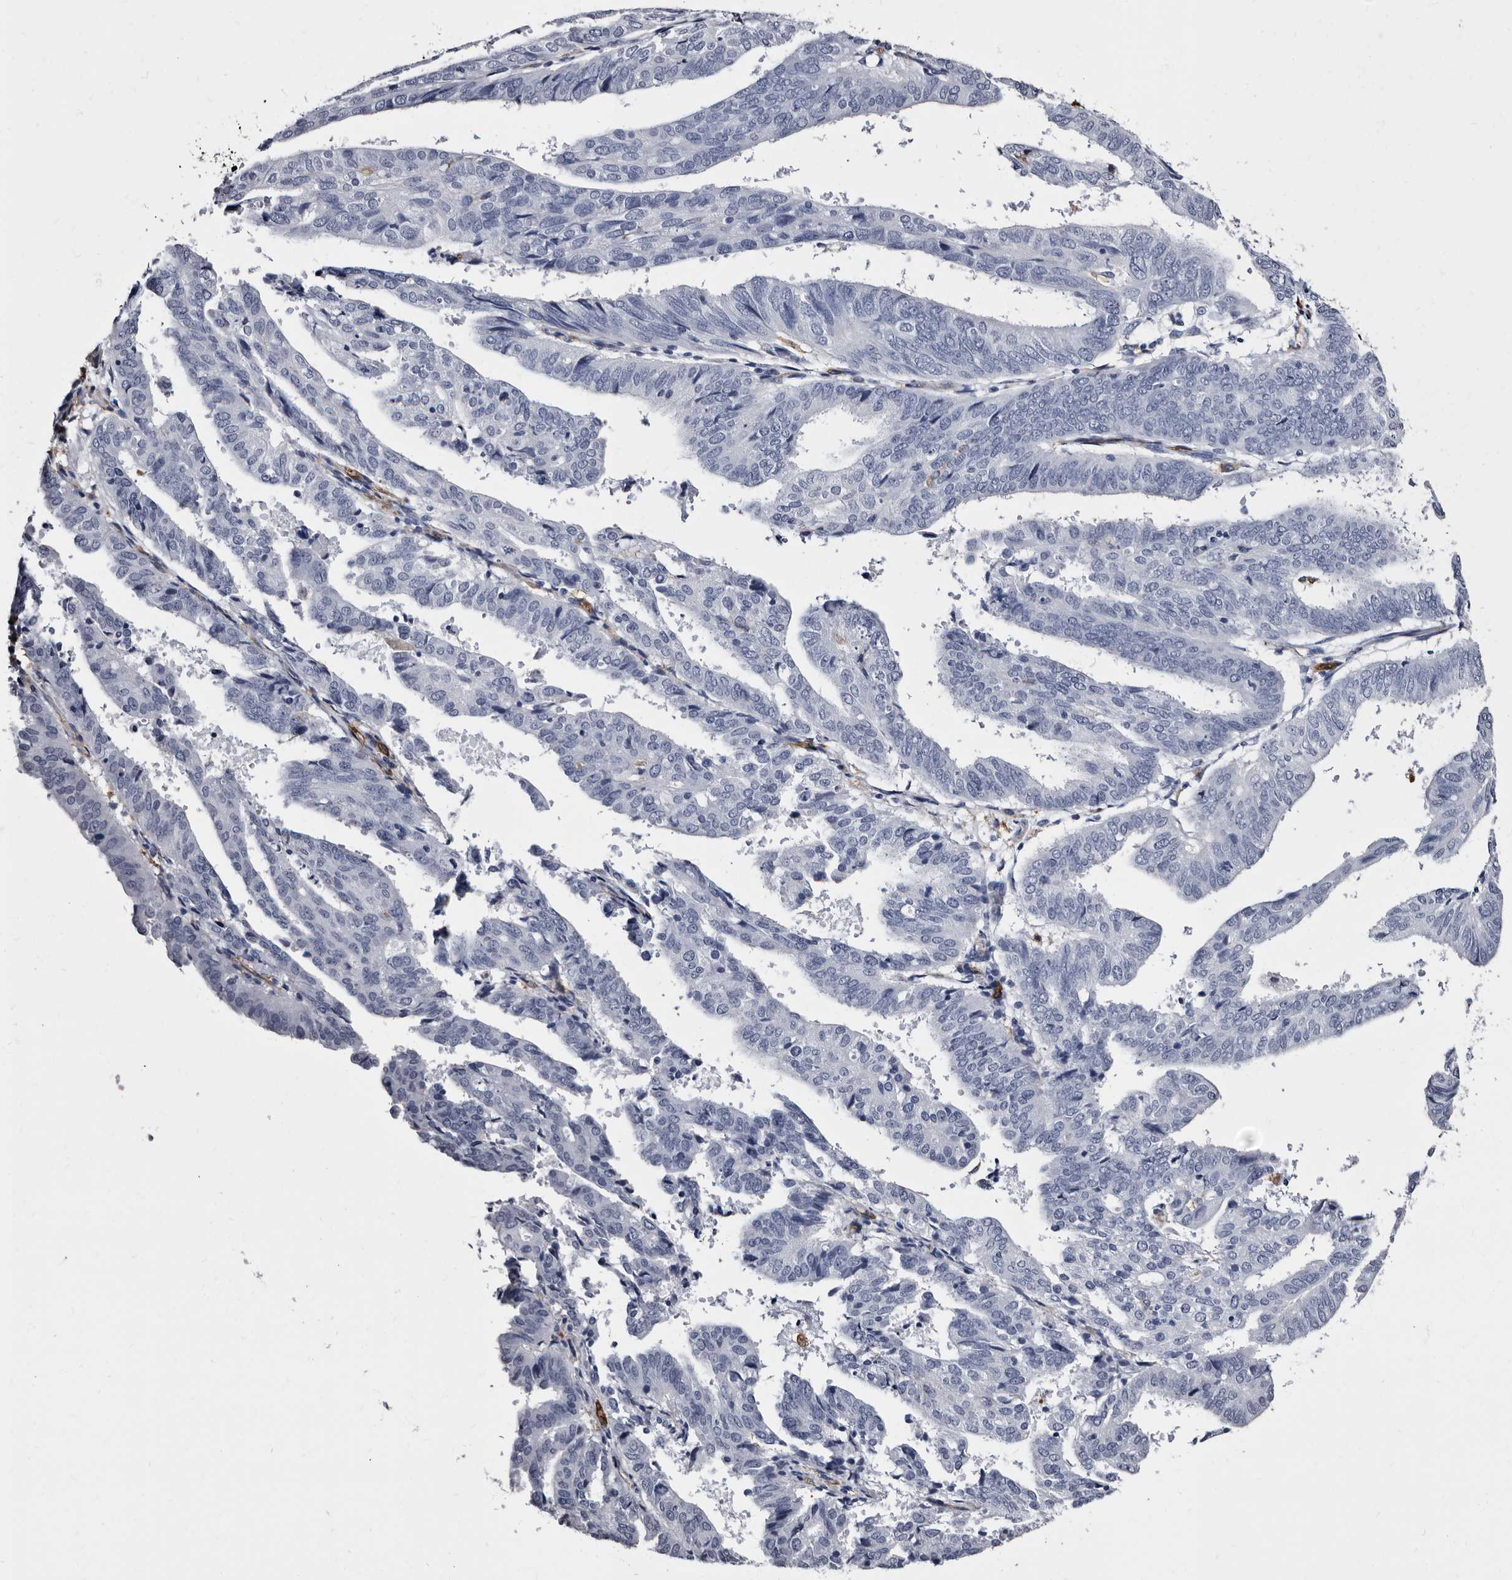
{"staining": {"intensity": "negative", "quantity": "none", "location": "none"}, "tissue": "endometrial cancer", "cell_type": "Tumor cells", "image_type": "cancer", "snomed": [{"axis": "morphology", "description": "Adenocarcinoma, NOS"}, {"axis": "topography", "description": "Uterus"}], "caption": "Tumor cells show no significant positivity in adenocarcinoma (endometrial).", "gene": "EPB41L3", "patient": {"sex": "female", "age": 77}}